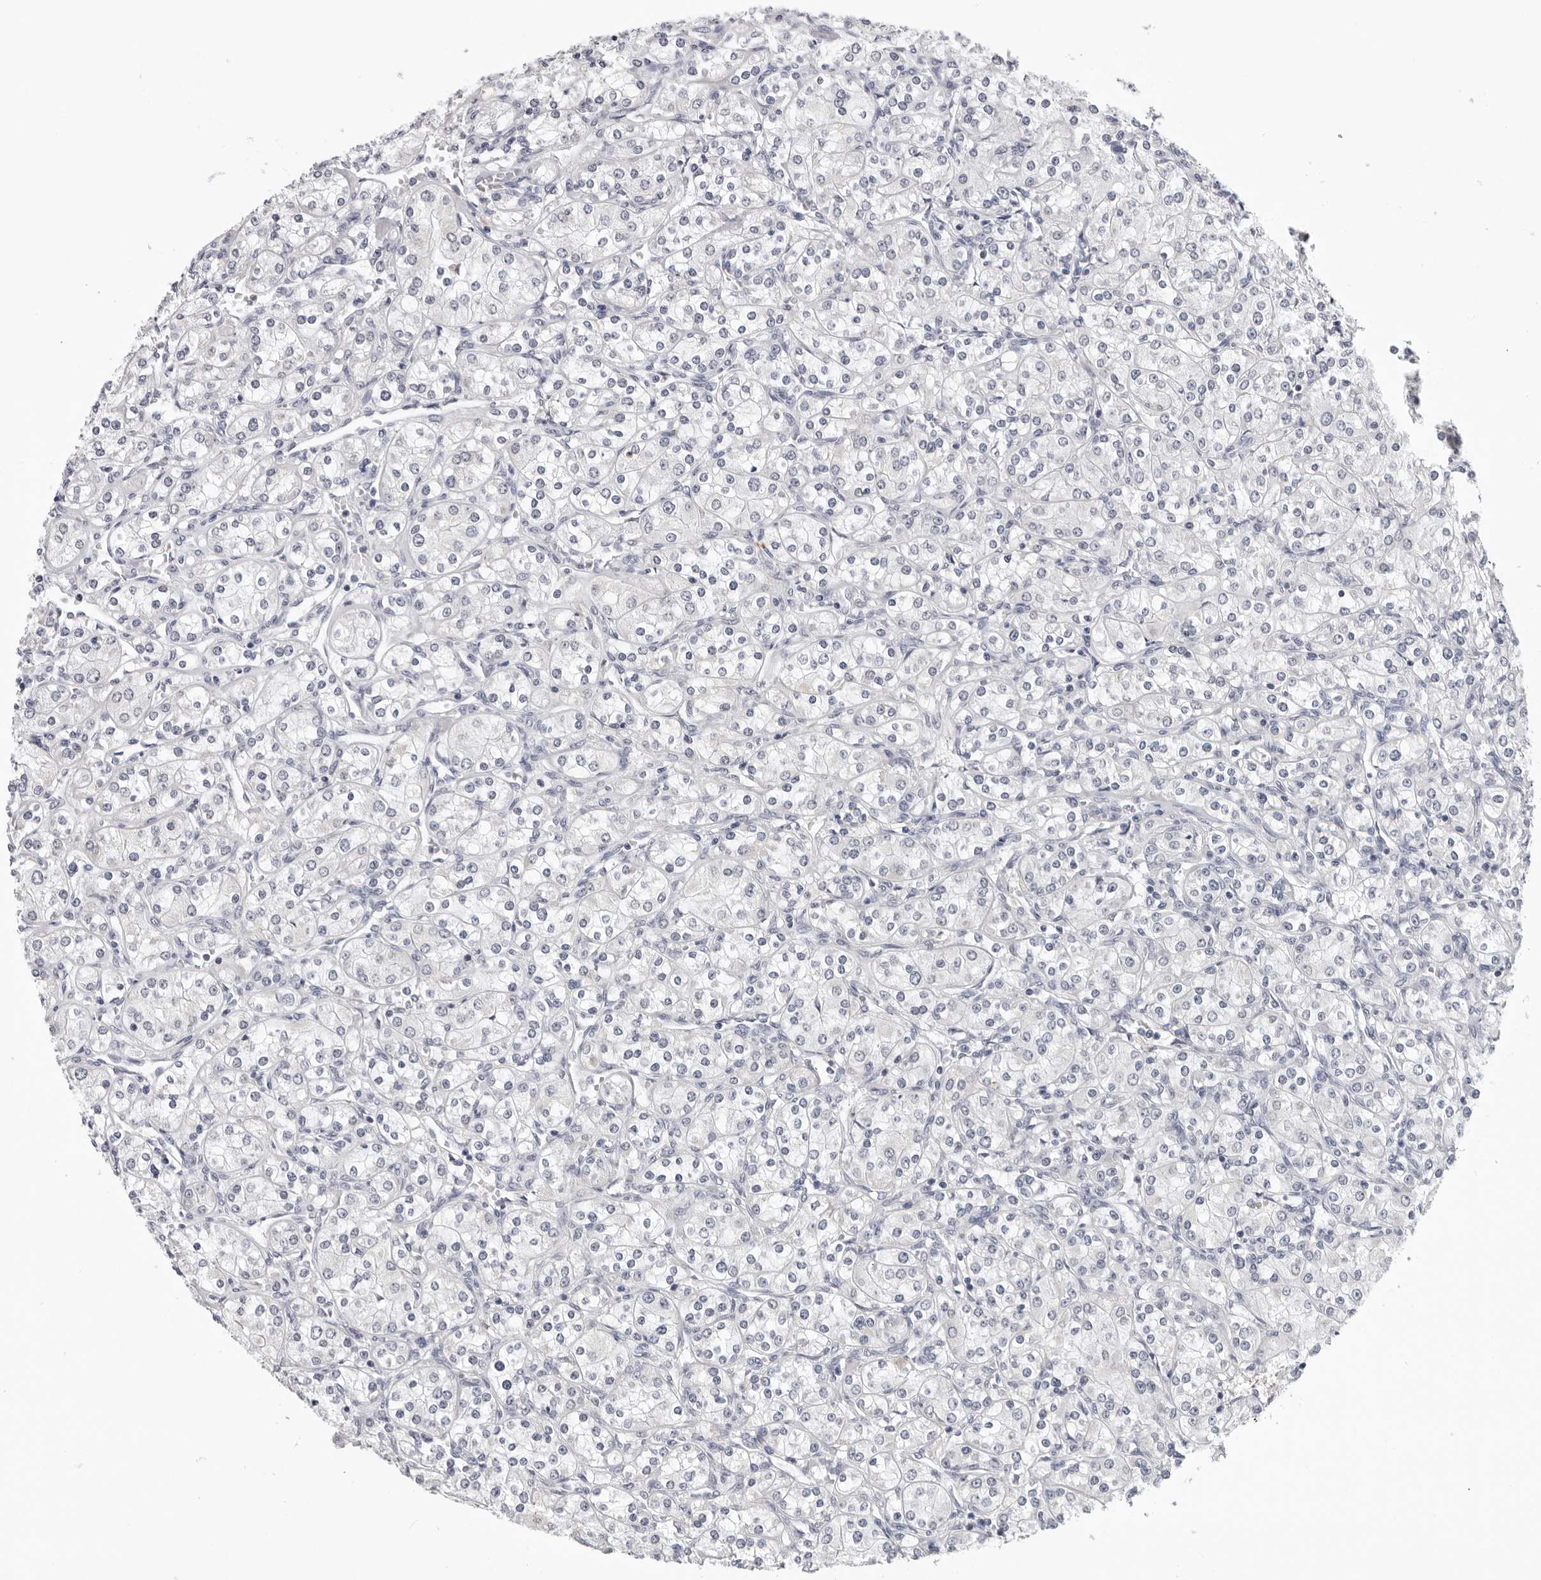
{"staining": {"intensity": "negative", "quantity": "none", "location": "none"}, "tissue": "renal cancer", "cell_type": "Tumor cells", "image_type": "cancer", "snomed": [{"axis": "morphology", "description": "Adenocarcinoma, NOS"}, {"axis": "topography", "description": "Kidney"}], "caption": "Tumor cells are negative for brown protein staining in renal cancer. (DAB (3,3'-diaminobenzidine) IHC with hematoxylin counter stain).", "gene": "ZNF502", "patient": {"sex": "male", "age": 77}}